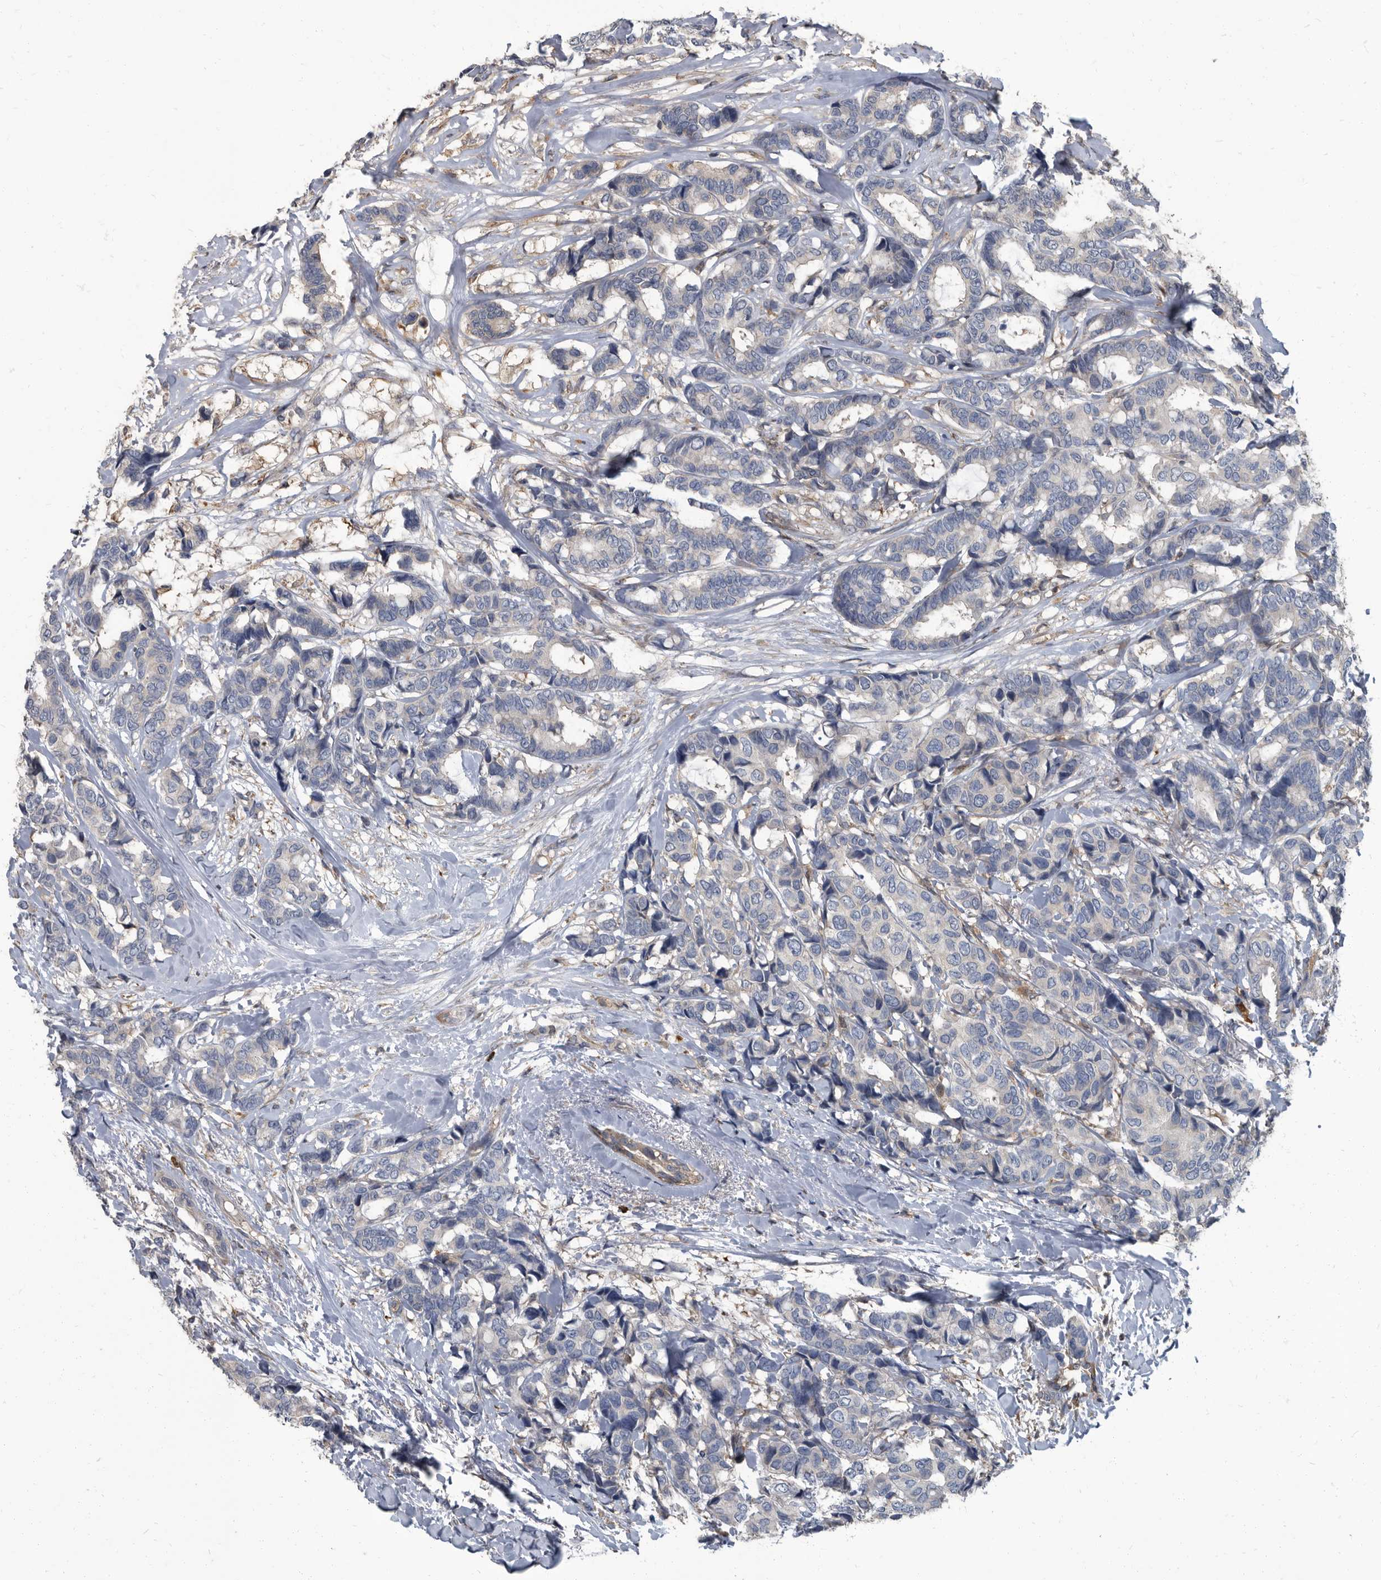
{"staining": {"intensity": "negative", "quantity": "none", "location": "none"}, "tissue": "breast cancer", "cell_type": "Tumor cells", "image_type": "cancer", "snomed": [{"axis": "morphology", "description": "Duct carcinoma"}, {"axis": "topography", "description": "Breast"}], "caption": "Tumor cells are negative for brown protein staining in breast cancer. (Stains: DAB immunohistochemistry with hematoxylin counter stain, Microscopy: brightfield microscopy at high magnification).", "gene": "CDV3", "patient": {"sex": "female", "age": 87}}